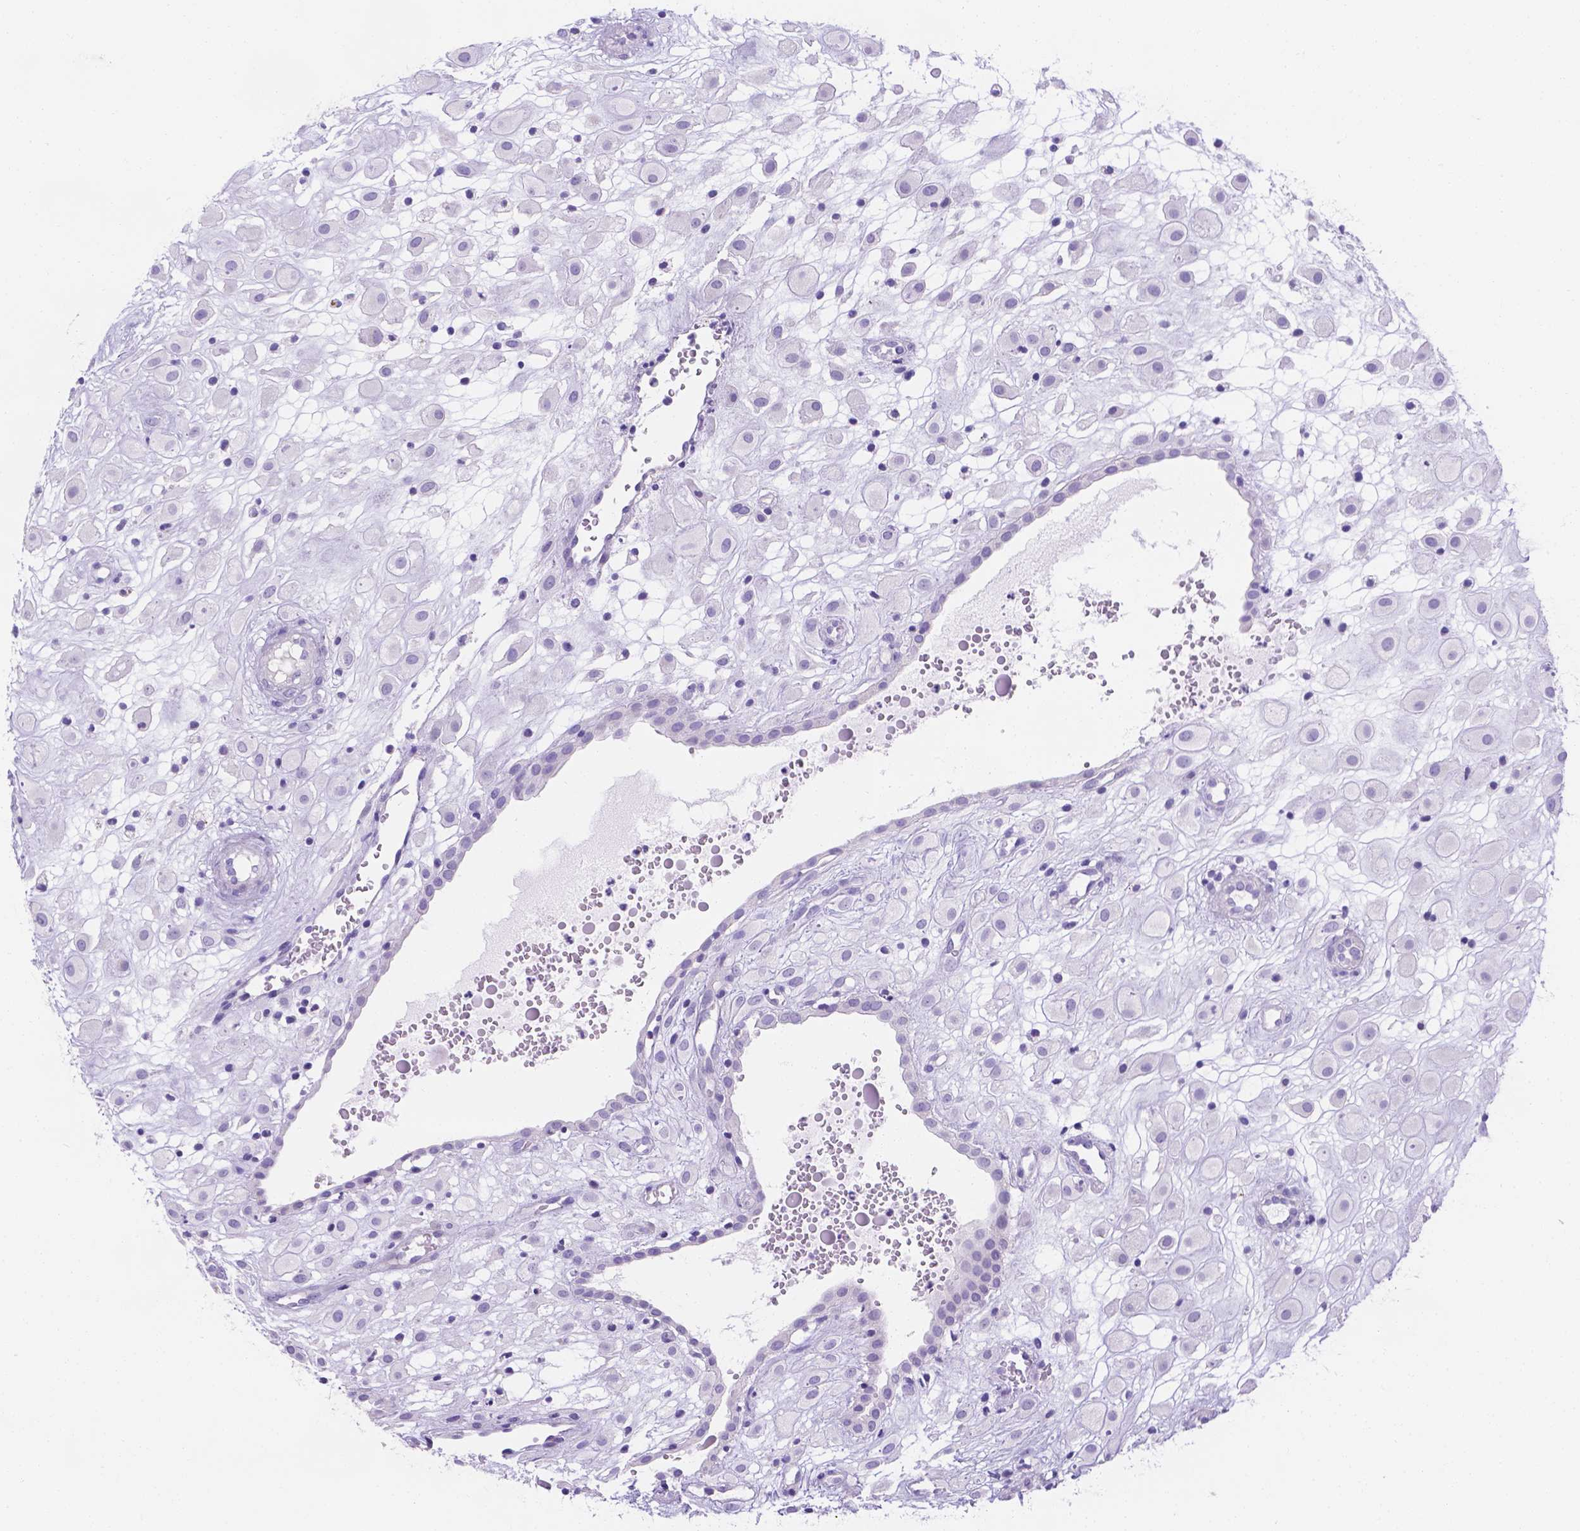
{"staining": {"intensity": "negative", "quantity": "none", "location": "none"}, "tissue": "placenta", "cell_type": "Decidual cells", "image_type": "normal", "snomed": [{"axis": "morphology", "description": "Normal tissue, NOS"}, {"axis": "topography", "description": "Placenta"}], "caption": "Human placenta stained for a protein using immunohistochemistry (IHC) exhibits no staining in decidual cells.", "gene": "MLN", "patient": {"sex": "female", "age": 24}}